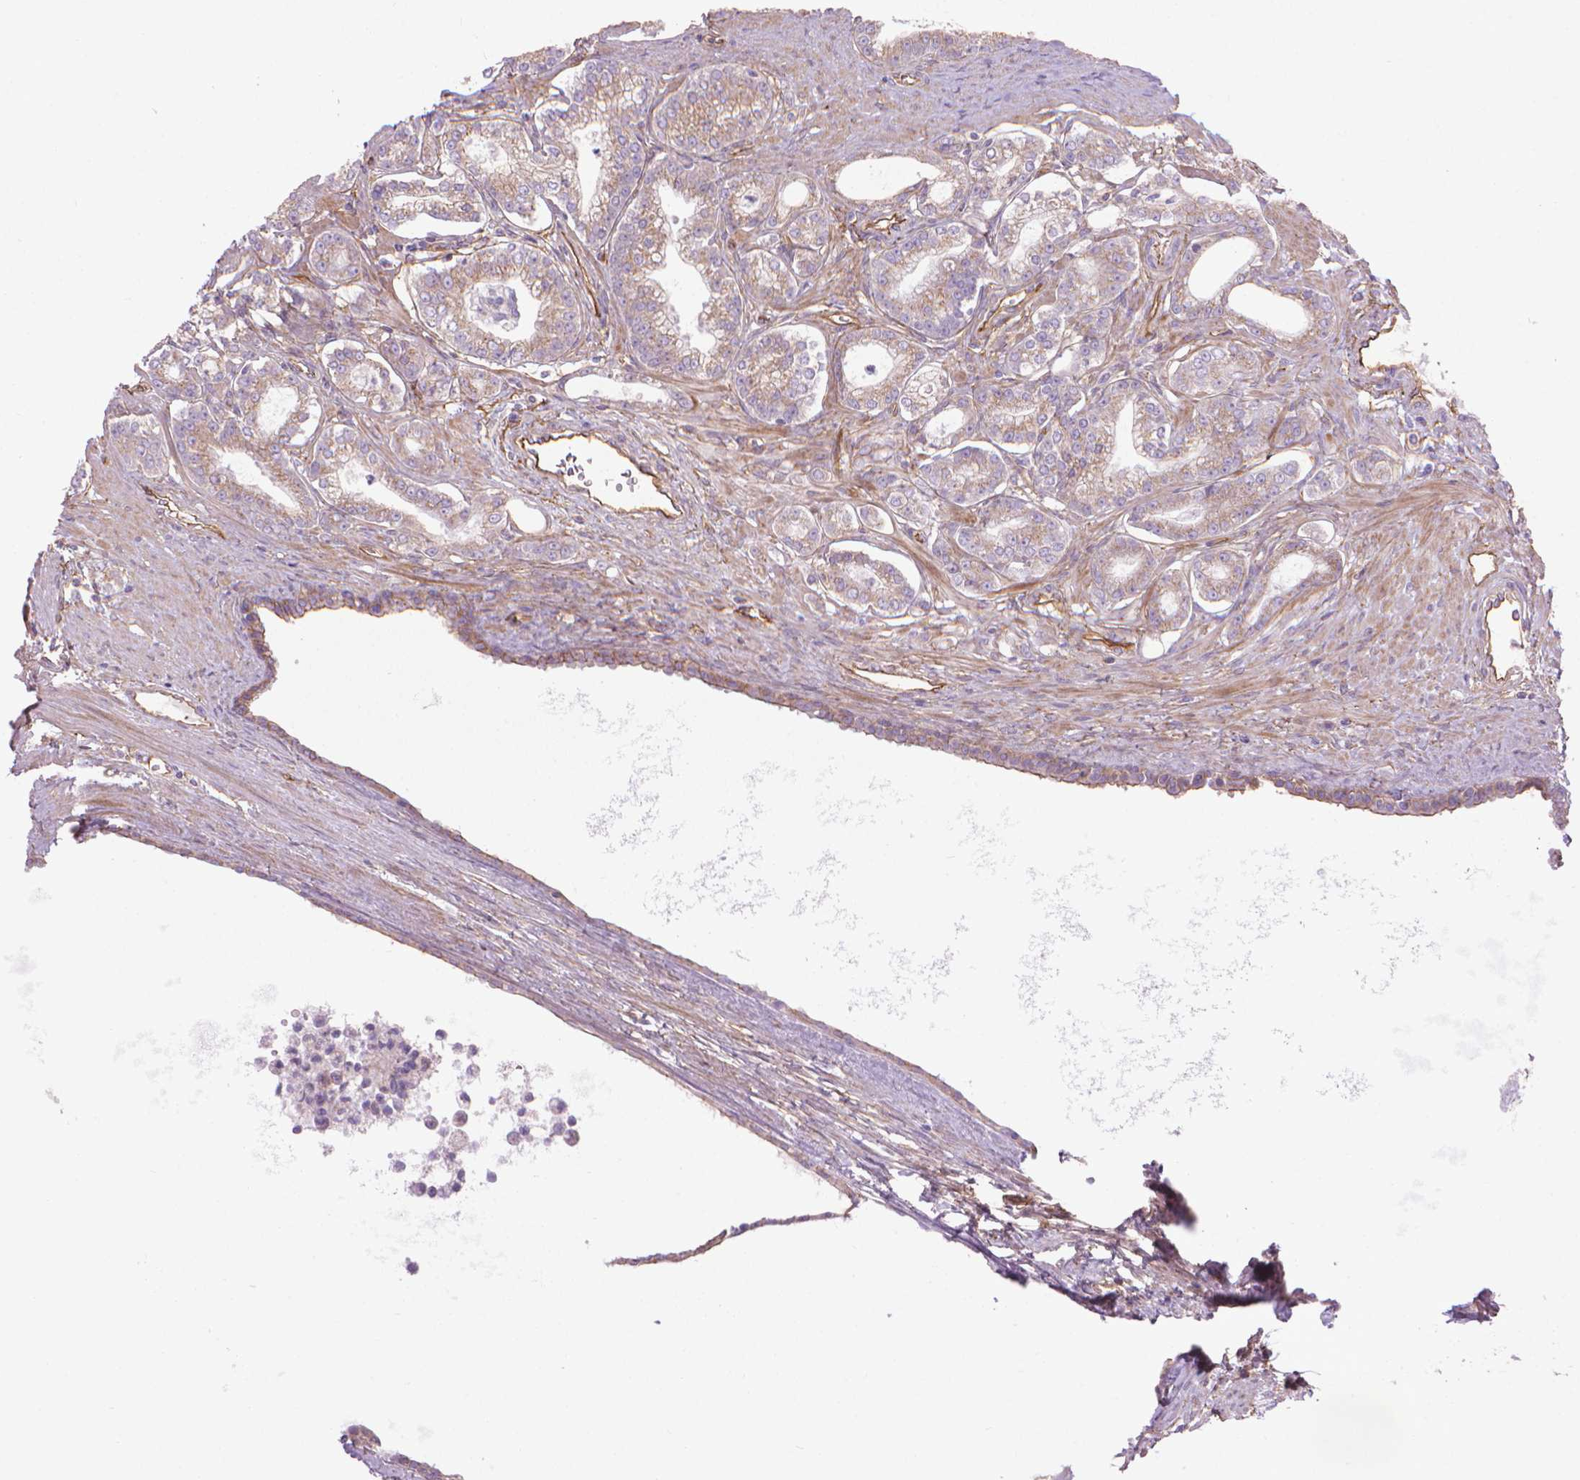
{"staining": {"intensity": "moderate", "quantity": ">75%", "location": "cytoplasmic/membranous"}, "tissue": "prostate cancer", "cell_type": "Tumor cells", "image_type": "cancer", "snomed": [{"axis": "morphology", "description": "Adenocarcinoma, NOS"}, {"axis": "topography", "description": "Prostate"}], "caption": "DAB (3,3'-diaminobenzidine) immunohistochemical staining of human prostate cancer reveals moderate cytoplasmic/membranous protein positivity in about >75% of tumor cells.", "gene": "TENT5A", "patient": {"sex": "male", "age": 71}}